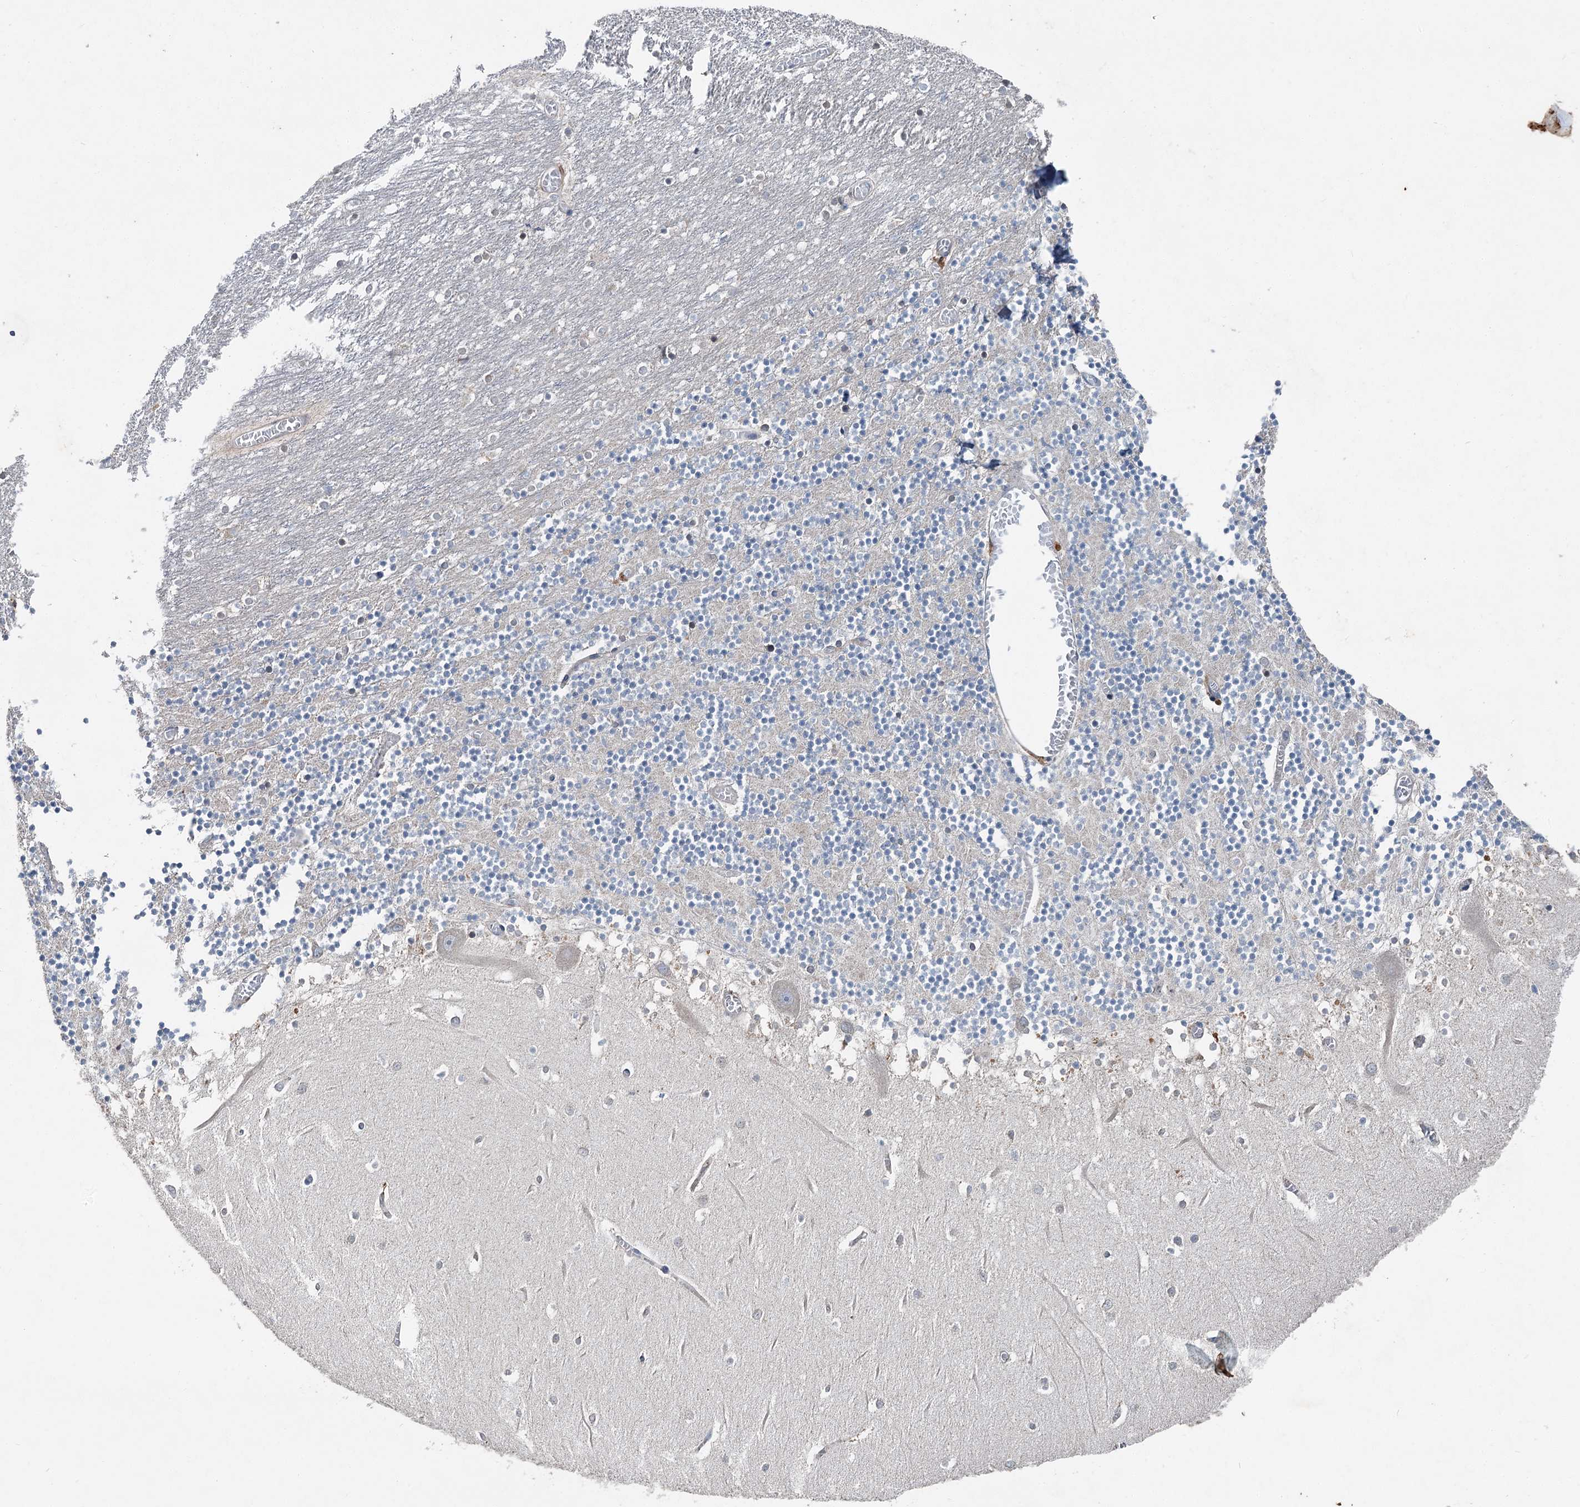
{"staining": {"intensity": "negative", "quantity": "none", "location": "none"}, "tissue": "cerebellum", "cell_type": "Cells in granular layer", "image_type": "normal", "snomed": [{"axis": "morphology", "description": "Normal tissue, NOS"}, {"axis": "topography", "description": "Cerebellum"}], "caption": "IHC of normal cerebellum displays no staining in cells in granular layer.", "gene": "C6orf120", "patient": {"sex": "female", "age": 28}}